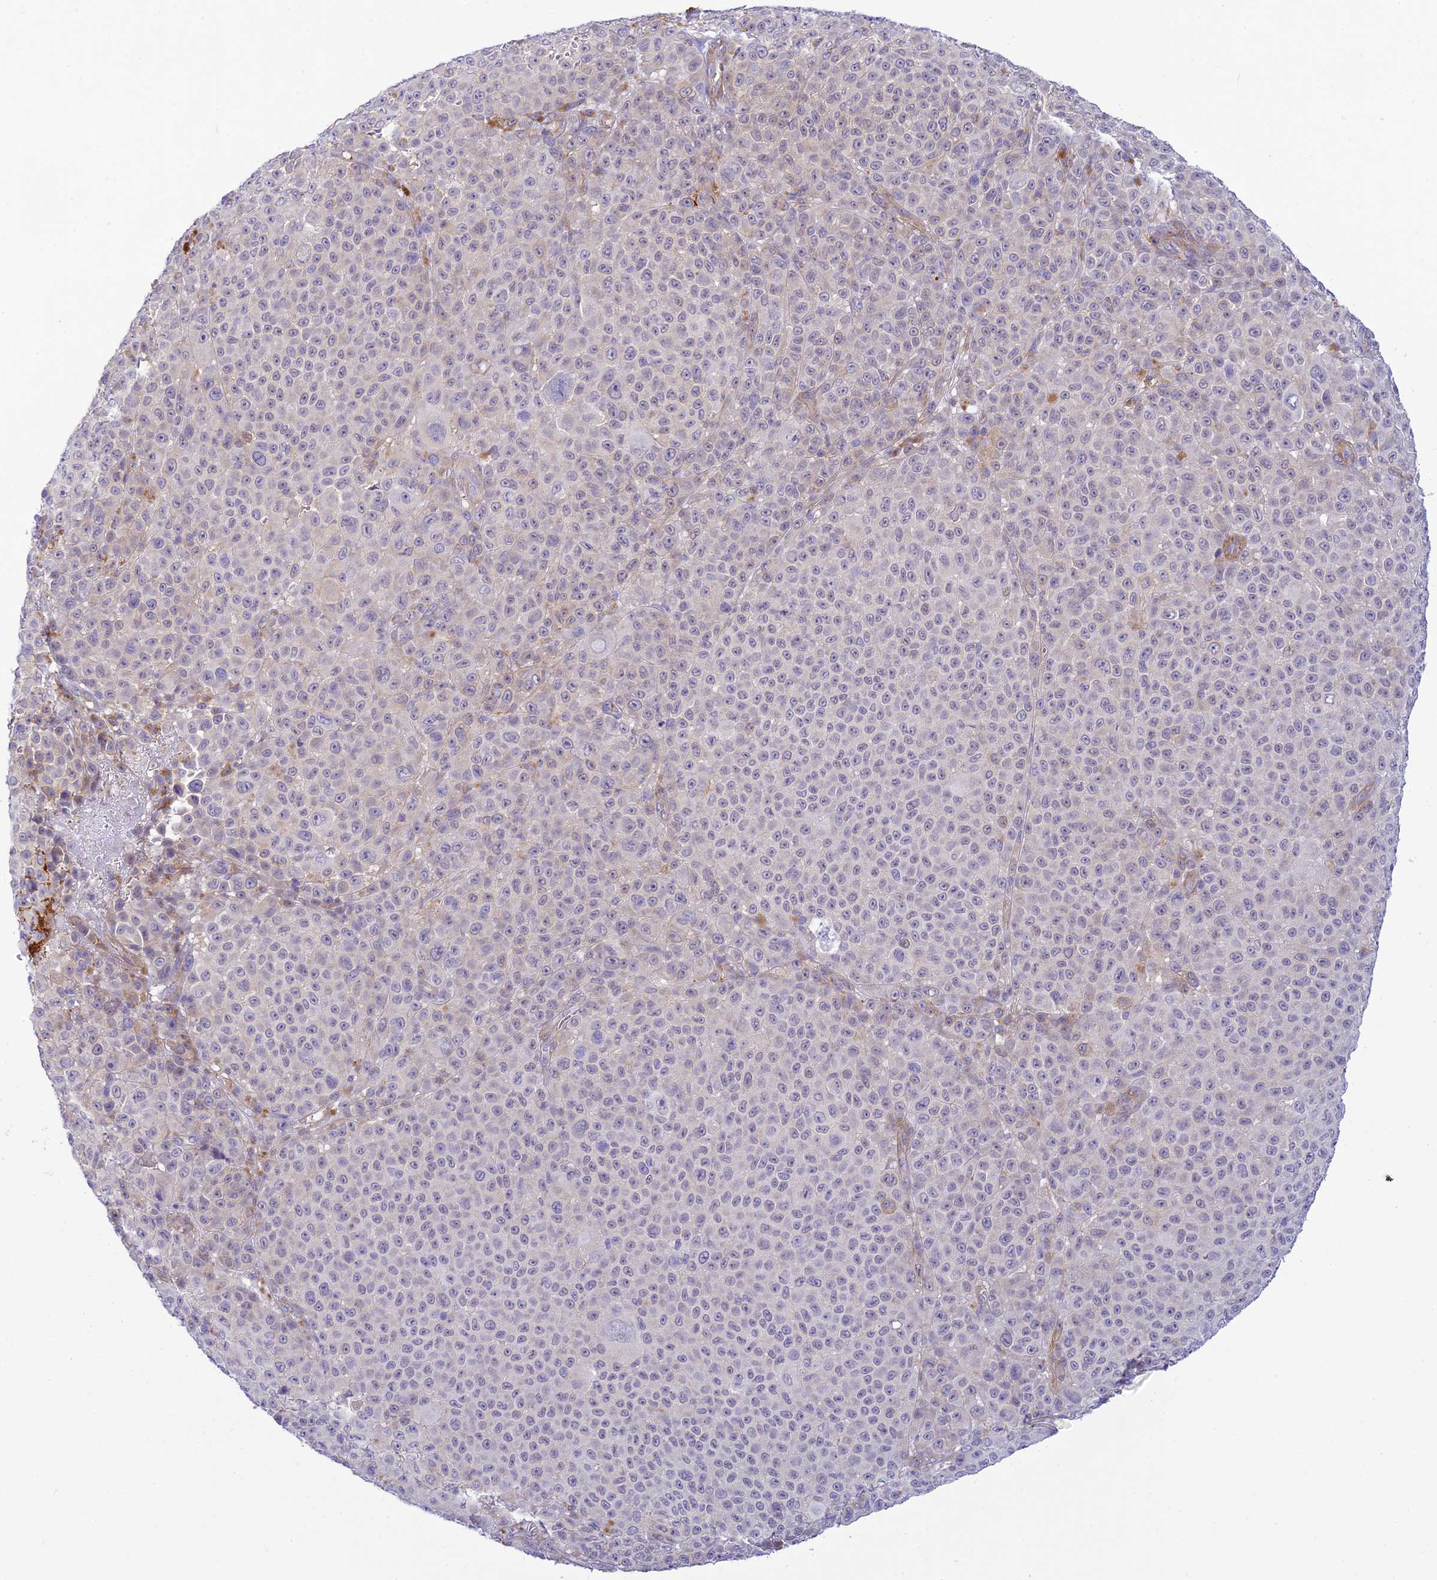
{"staining": {"intensity": "negative", "quantity": "none", "location": "none"}, "tissue": "melanoma", "cell_type": "Tumor cells", "image_type": "cancer", "snomed": [{"axis": "morphology", "description": "Malignant melanoma, NOS"}, {"axis": "topography", "description": "Skin"}], "caption": "Immunohistochemical staining of human melanoma demonstrates no significant expression in tumor cells.", "gene": "FBXW4", "patient": {"sex": "female", "age": 94}}